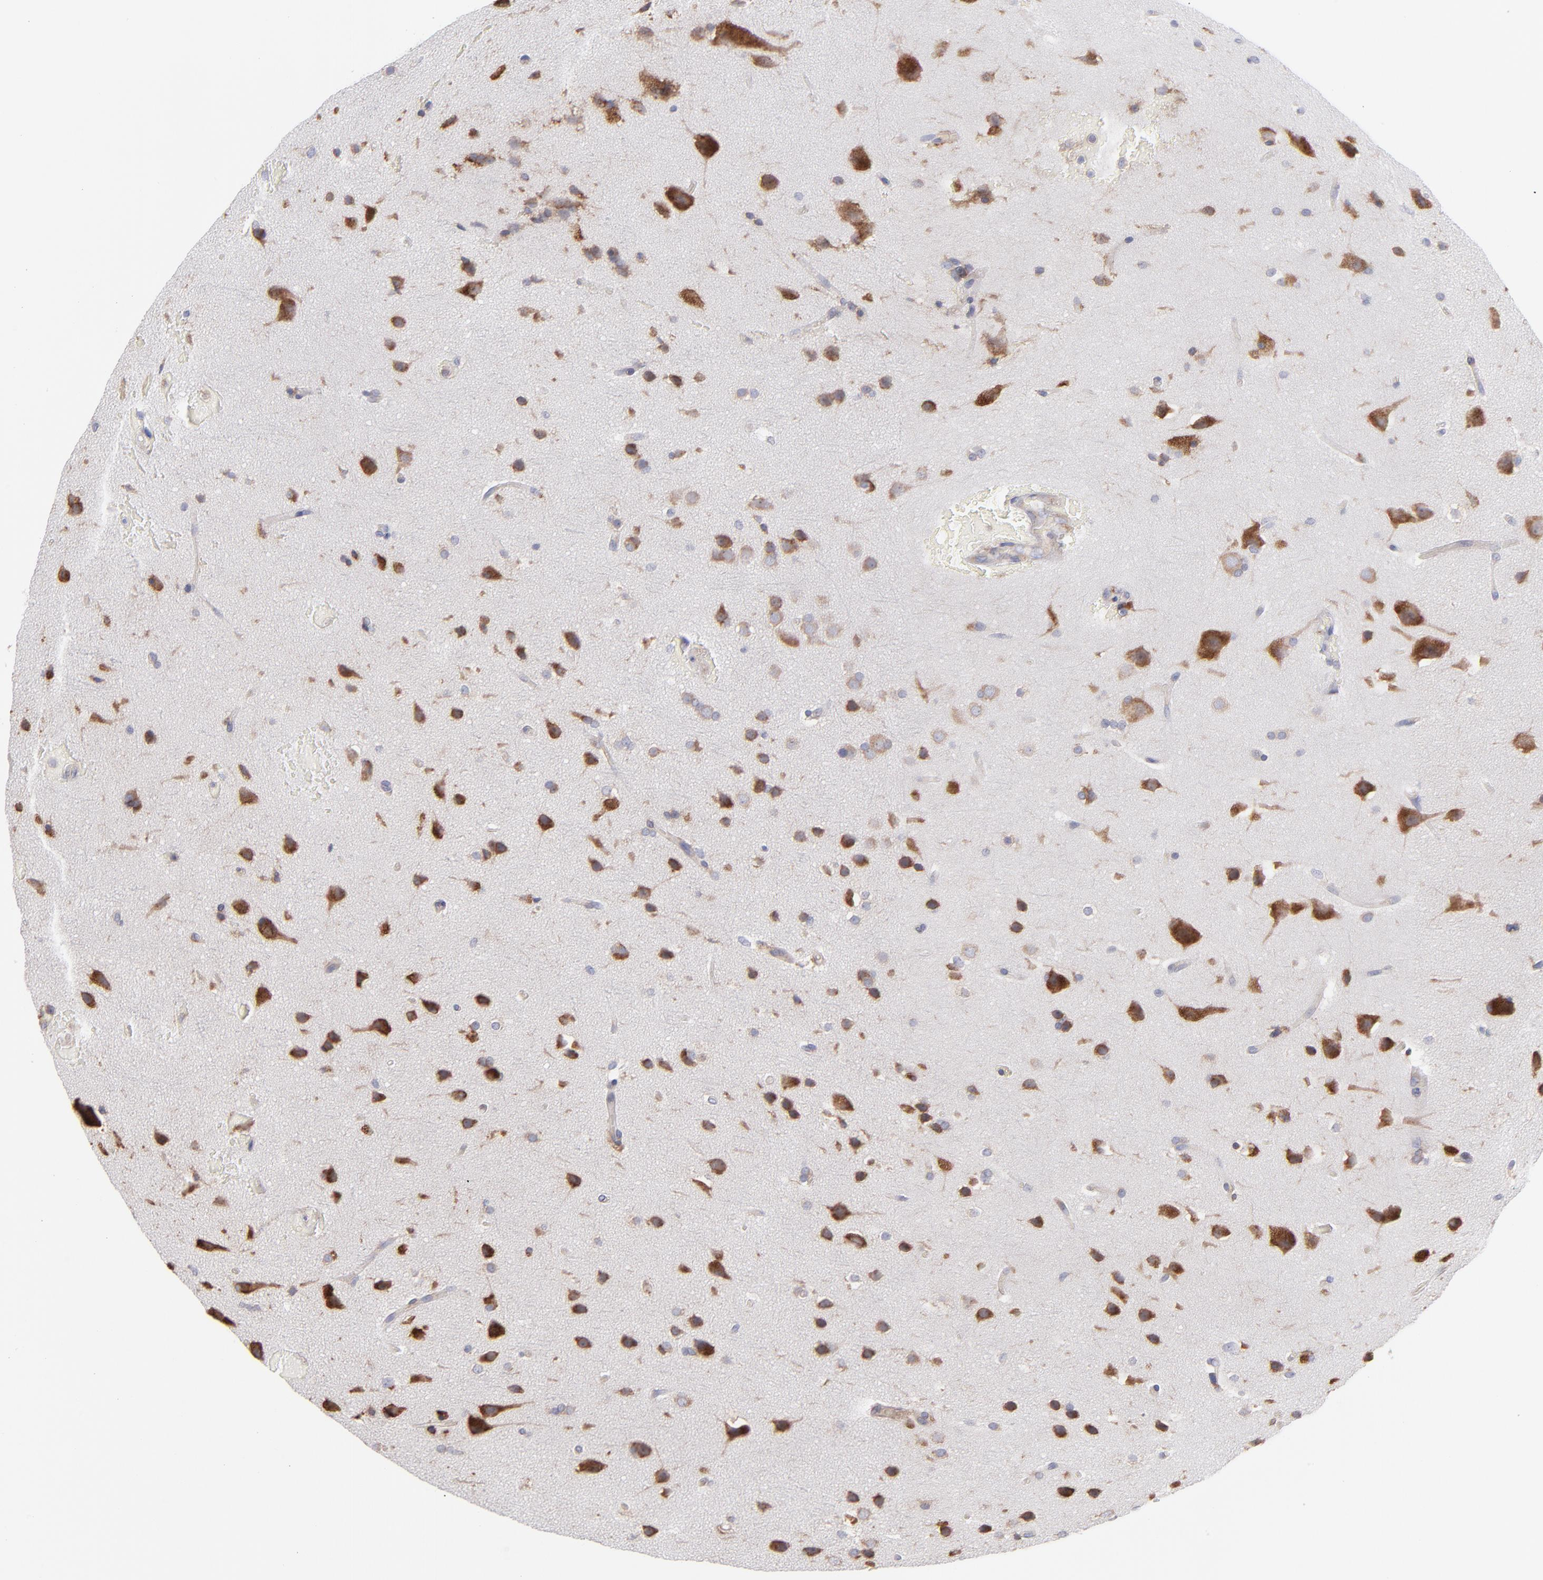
{"staining": {"intensity": "moderate", "quantity": ">75%", "location": "cytoplasmic/membranous"}, "tissue": "glioma", "cell_type": "Tumor cells", "image_type": "cancer", "snomed": [{"axis": "morphology", "description": "Glioma, malignant, Low grade"}, {"axis": "topography", "description": "Cerebral cortex"}], "caption": "Immunohistochemical staining of human glioma reveals medium levels of moderate cytoplasmic/membranous protein expression in approximately >75% of tumor cells.", "gene": "RPLP0", "patient": {"sex": "female", "age": 47}}